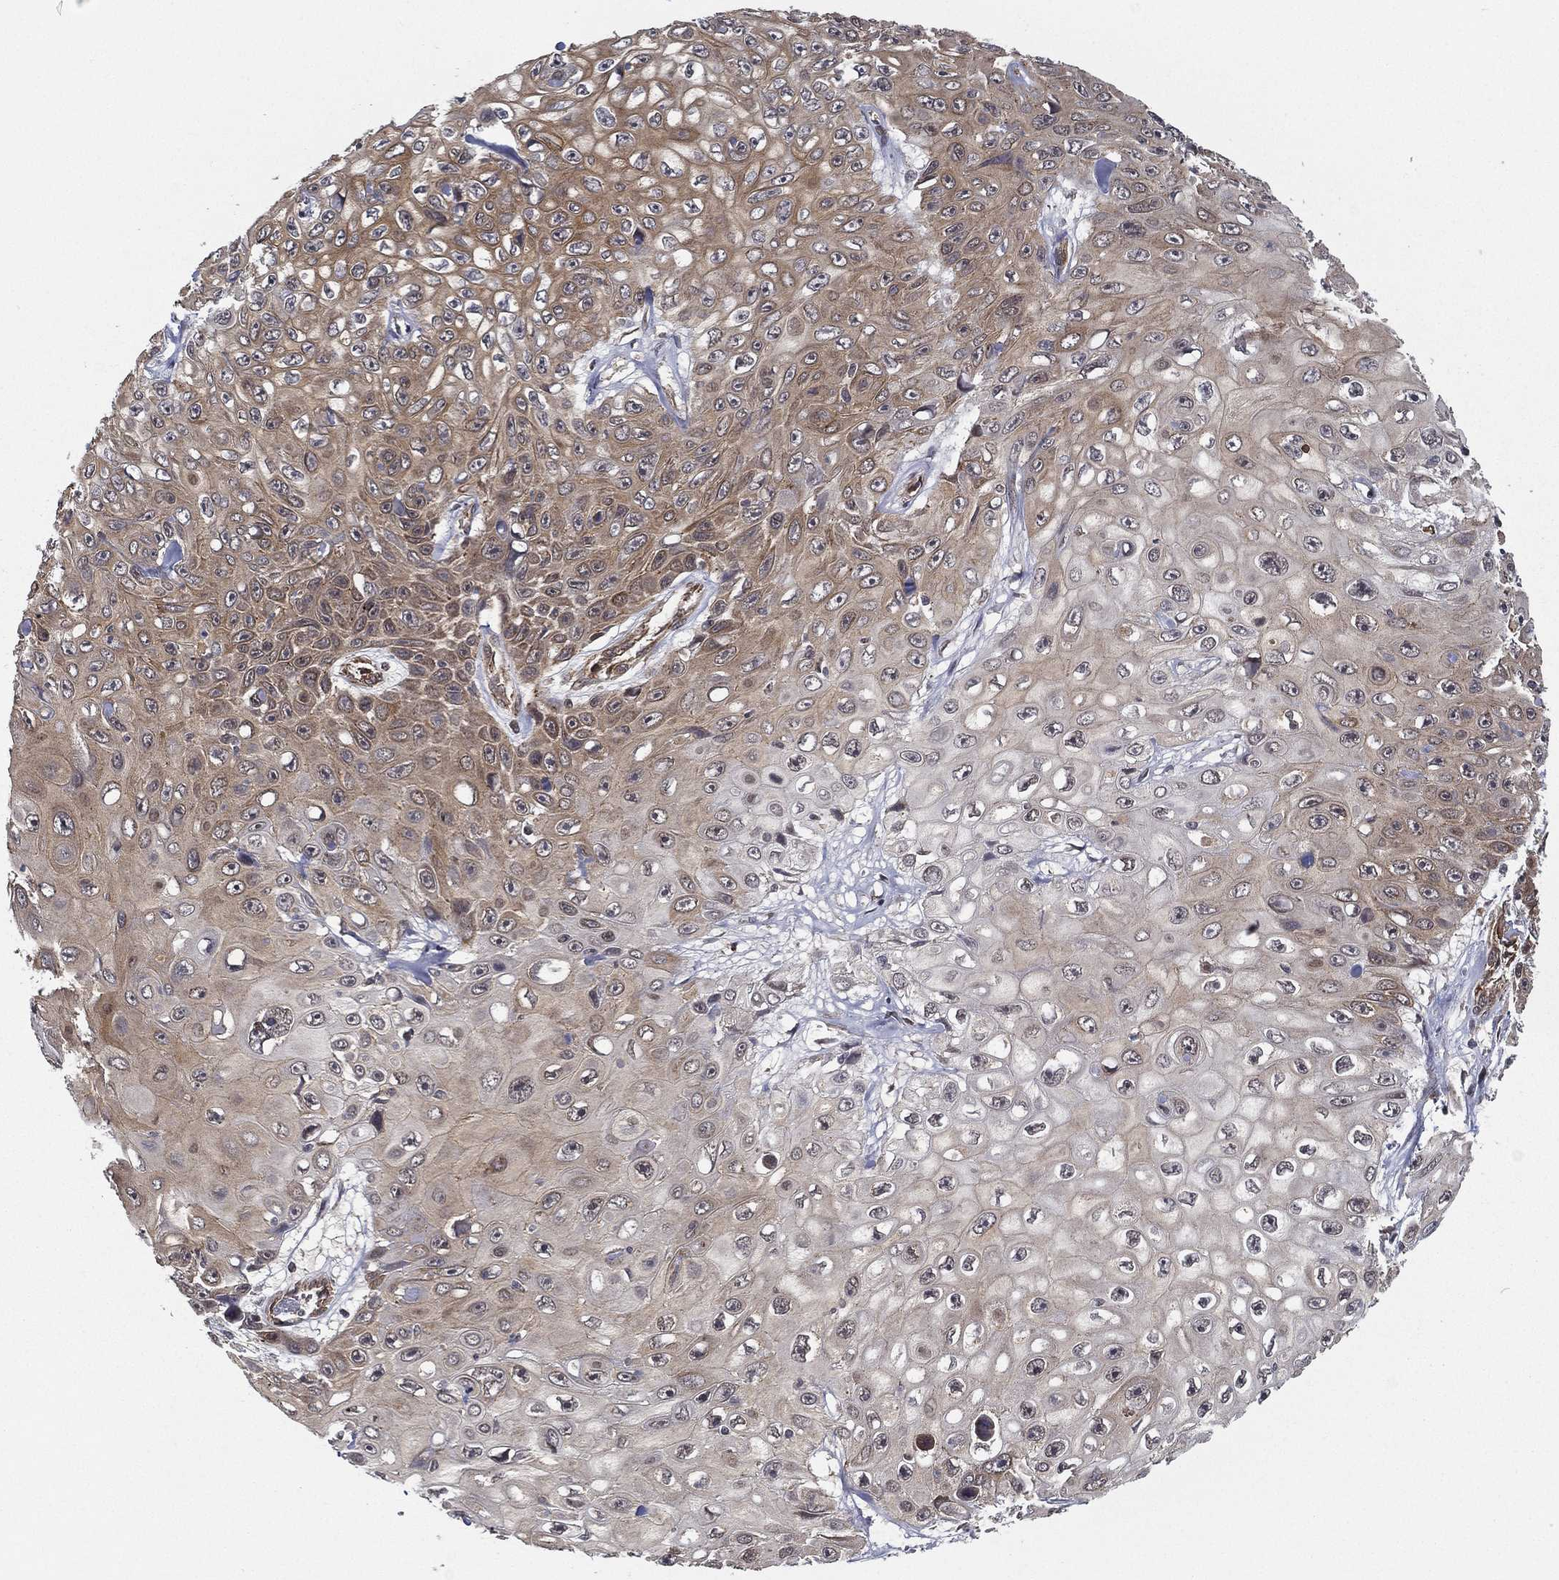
{"staining": {"intensity": "moderate", "quantity": "<25%", "location": "cytoplasmic/membranous"}, "tissue": "skin cancer", "cell_type": "Tumor cells", "image_type": "cancer", "snomed": [{"axis": "morphology", "description": "Squamous cell carcinoma, NOS"}, {"axis": "topography", "description": "Skin"}], "caption": "Immunohistochemistry of human skin cancer shows low levels of moderate cytoplasmic/membranous expression in approximately <25% of tumor cells.", "gene": "UACA", "patient": {"sex": "male", "age": 82}}